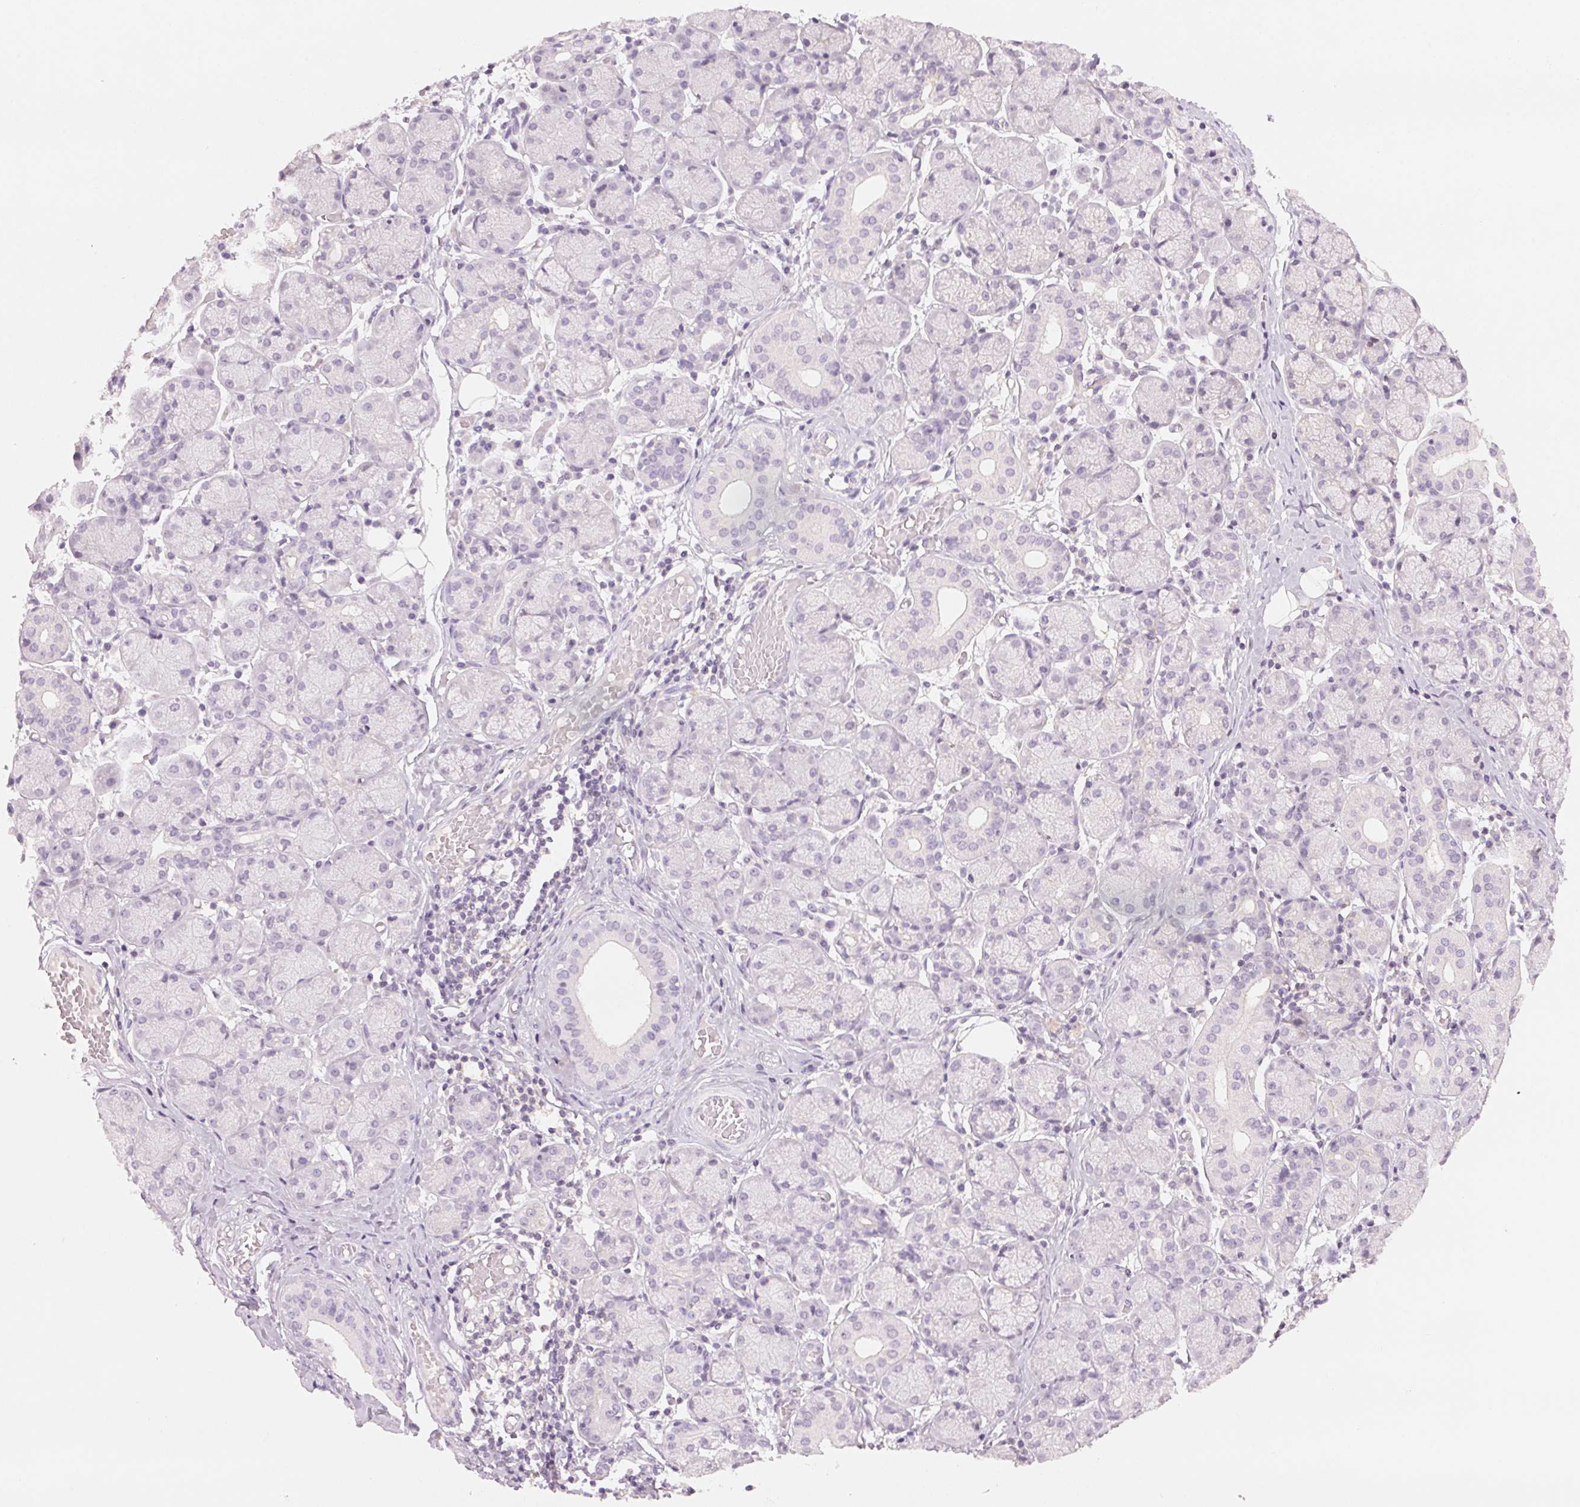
{"staining": {"intensity": "negative", "quantity": "none", "location": "none"}, "tissue": "salivary gland", "cell_type": "Glandular cells", "image_type": "normal", "snomed": [{"axis": "morphology", "description": "Normal tissue, NOS"}, {"axis": "topography", "description": "Salivary gland"}], "caption": "DAB immunohistochemical staining of benign human salivary gland shows no significant positivity in glandular cells.", "gene": "HOXB13", "patient": {"sex": "female", "age": 24}}